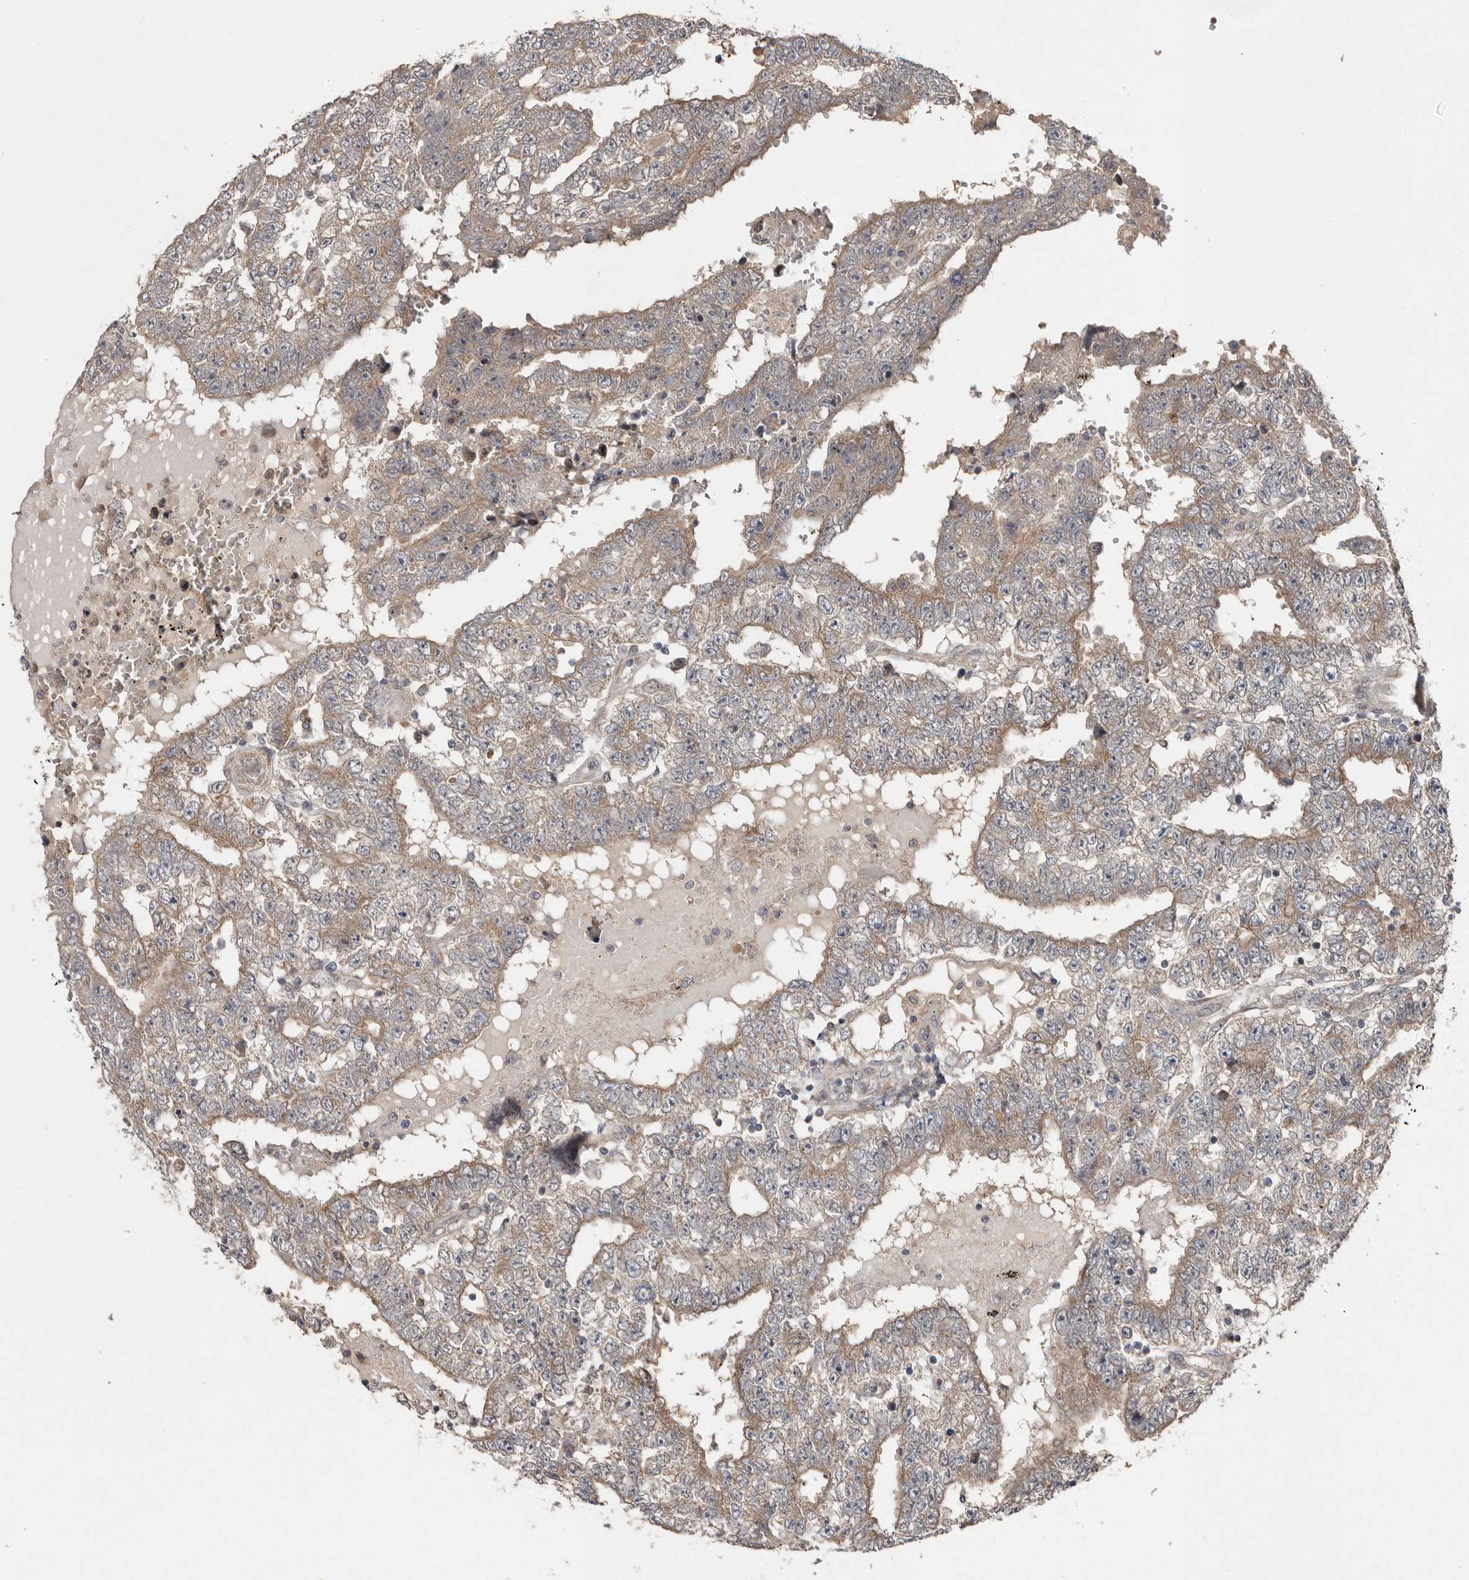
{"staining": {"intensity": "weak", "quantity": "25%-75%", "location": "cytoplasmic/membranous"}, "tissue": "testis cancer", "cell_type": "Tumor cells", "image_type": "cancer", "snomed": [{"axis": "morphology", "description": "Carcinoma, Embryonal, NOS"}, {"axis": "topography", "description": "Testis"}], "caption": "Human embryonal carcinoma (testis) stained with a protein marker demonstrates weak staining in tumor cells.", "gene": "CHML", "patient": {"sex": "male", "age": 25}}